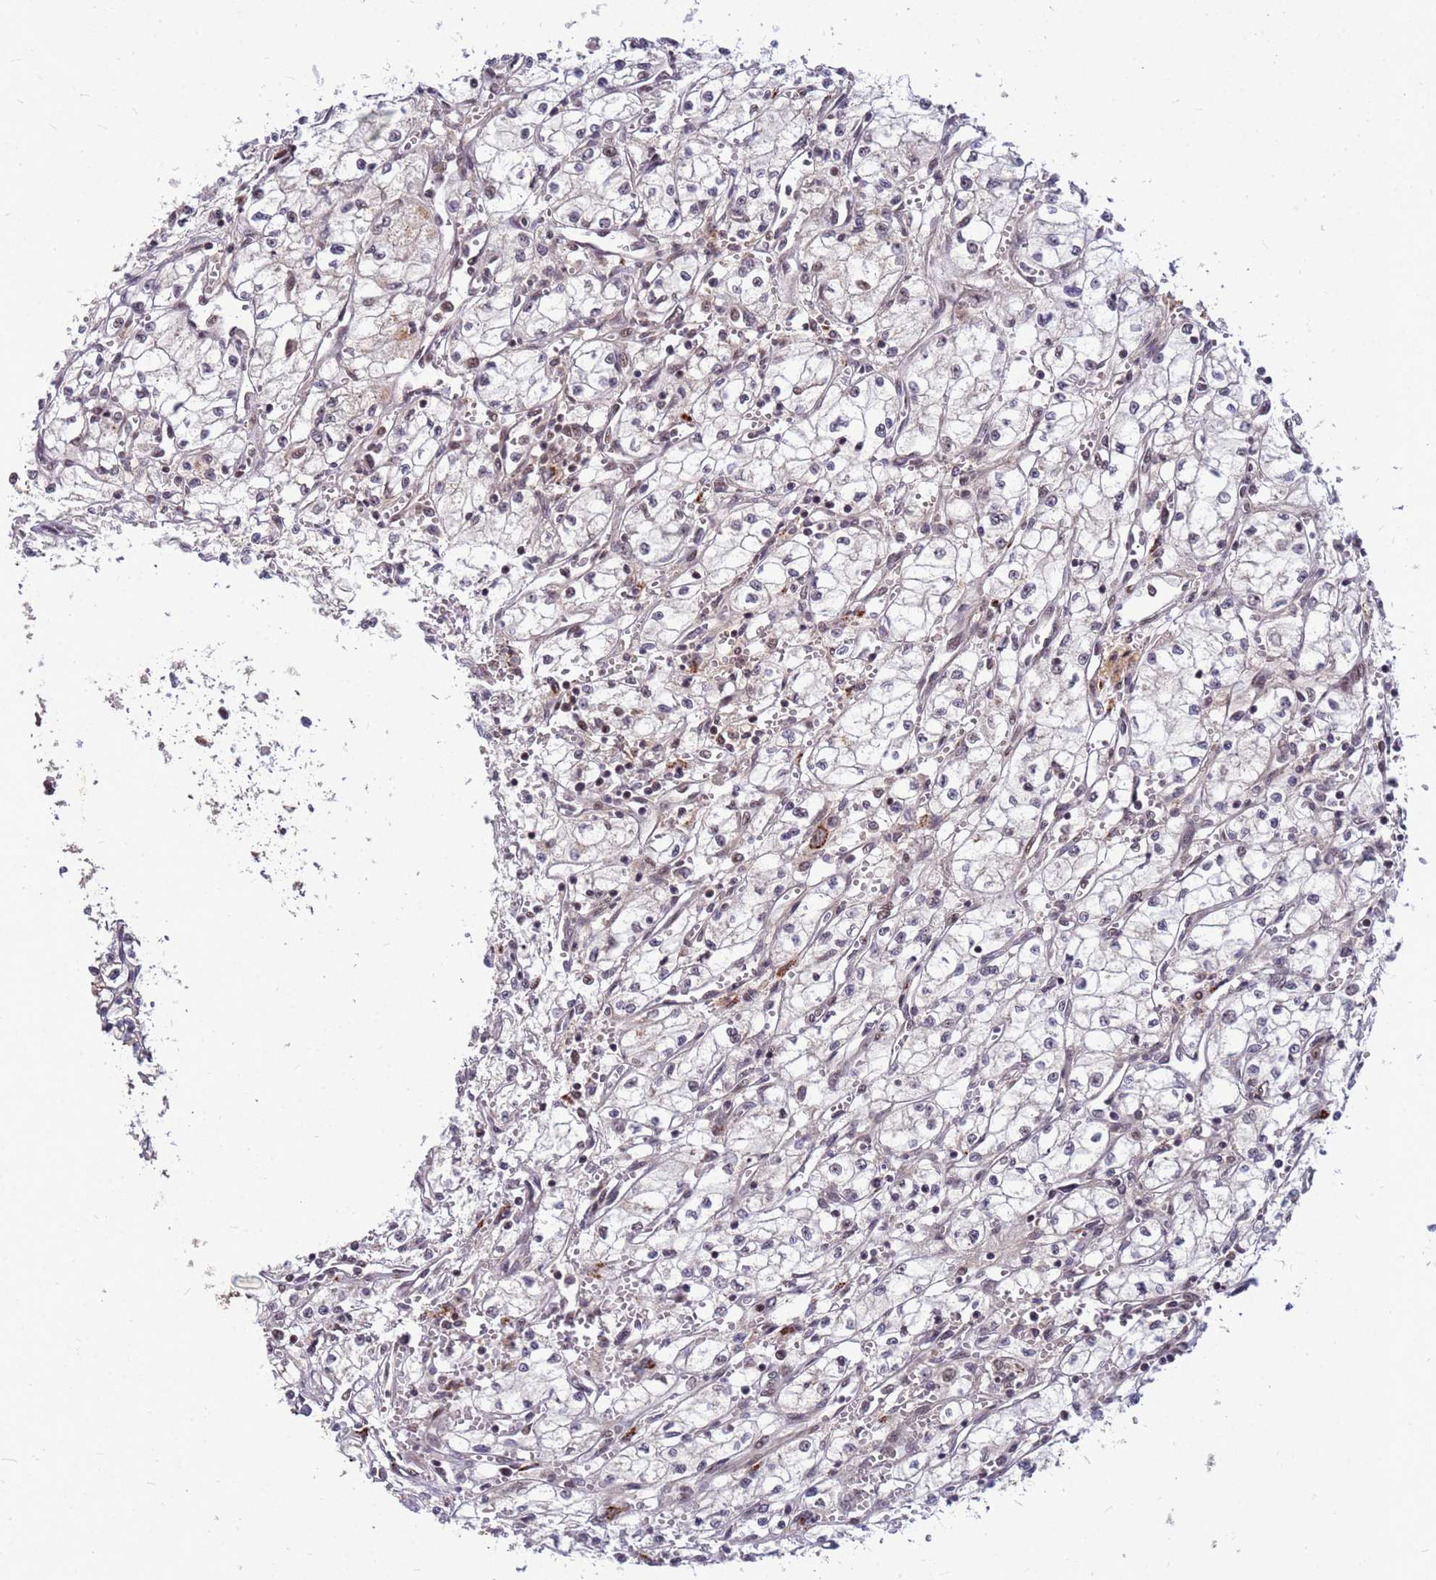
{"staining": {"intensity": "negative", "quantity": "none", "location": "none"}, "tissue": "renal cancer", "cell_type": "Tumor cells", "image_type": "cancer", "snomed": [{"axis": "morphology", "description": "Adenocarcinoma, NOS"}, {"axis": "topography", "description": "Kidney"}], "caption": "High magnification brightfield microscopy of renal adenocarcinoma stained with DAB (brown) and counterstained with hematoxylin (blue): tumor cells show no significant positivity. Brightfield microscopy of immunohistochemistry stained with DAB (3,3'-diaminobenzidine) (brown) and hematoxylin (blue), captured at high magnification.", "gene": "NCBP2", "patient": {"sex": "male", "age": 59}}